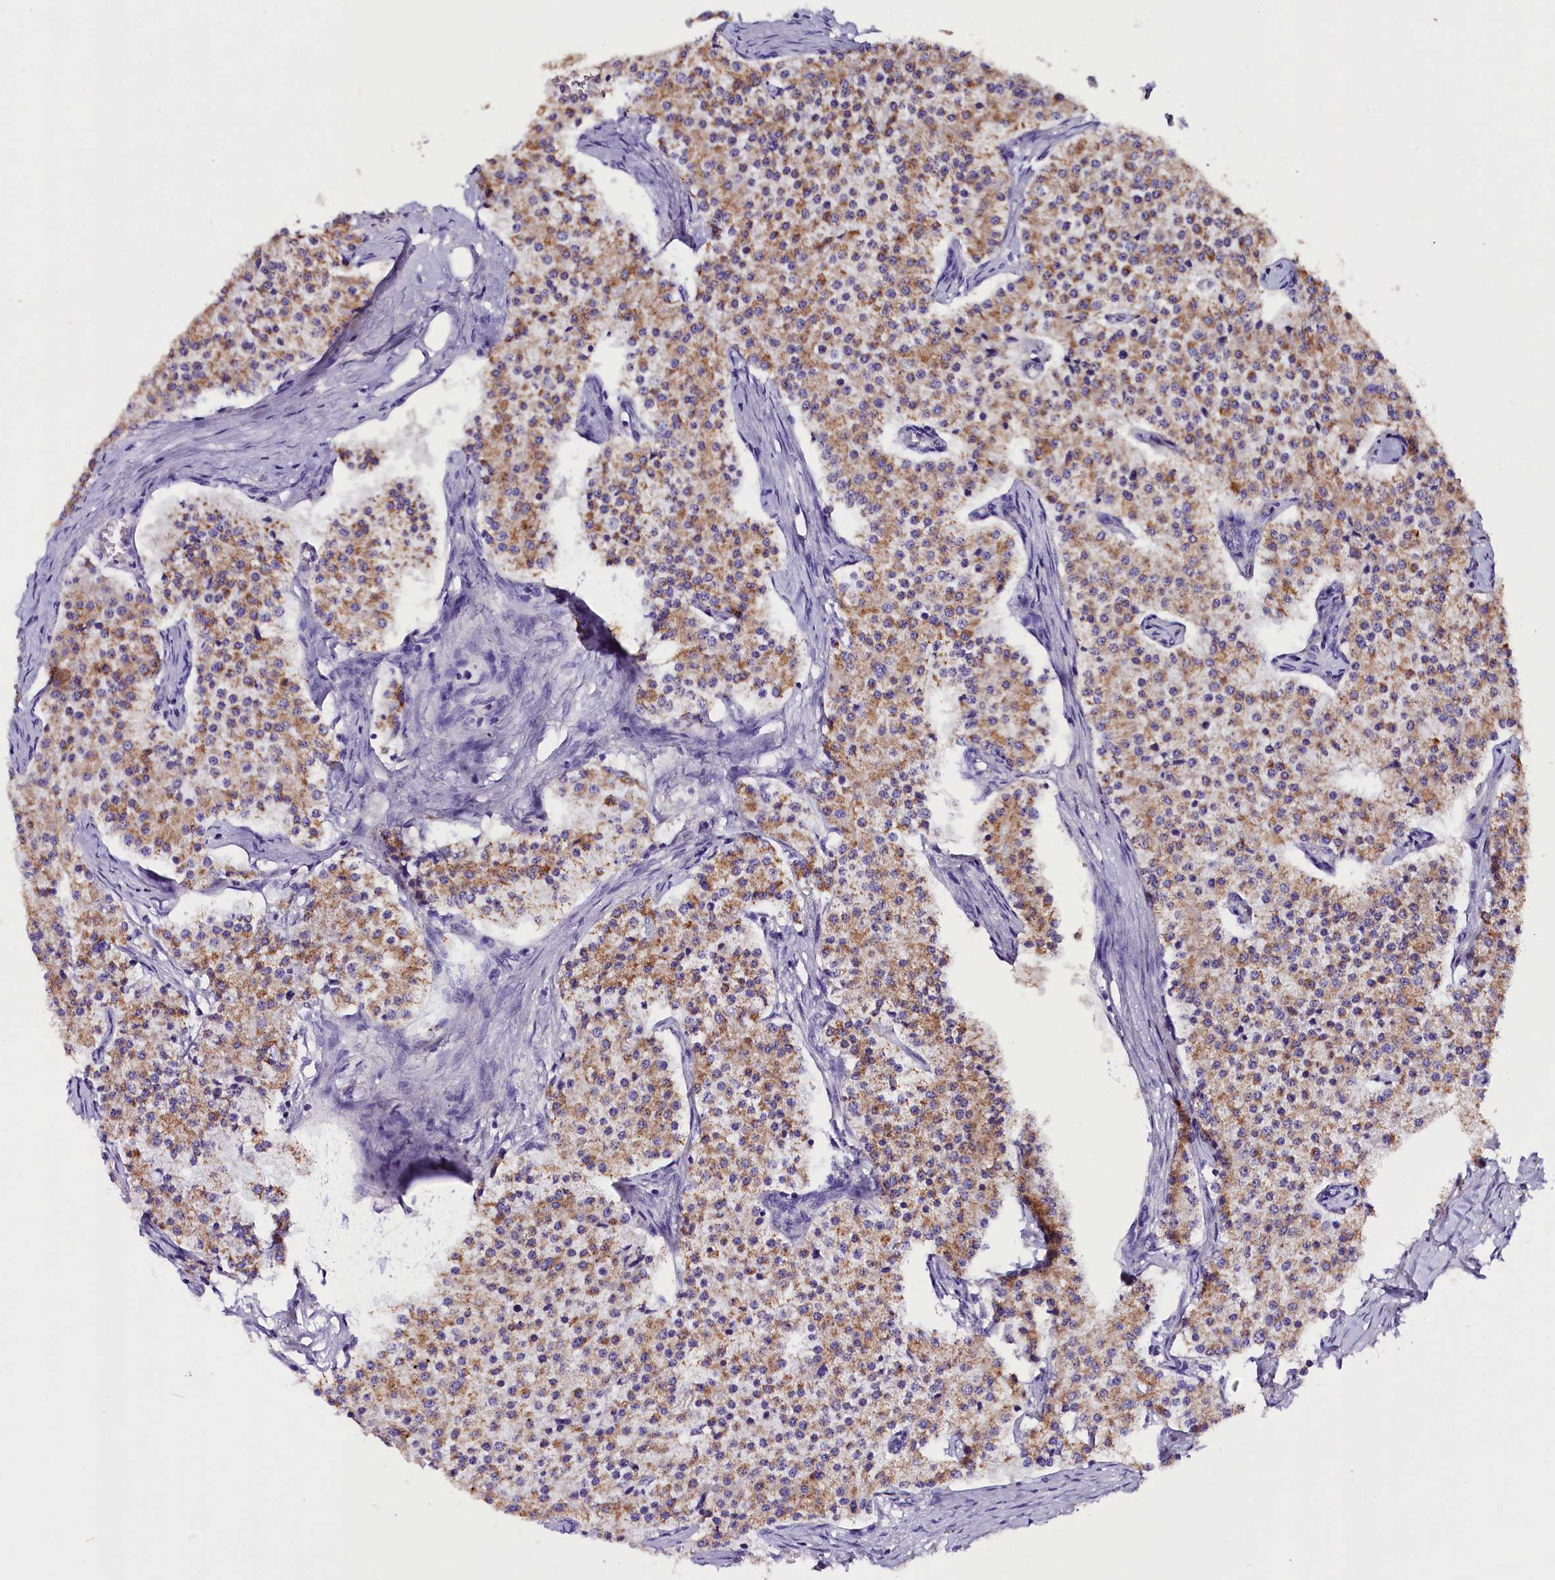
{"staining": {"intensity": "moderate", "quantity": ">75%", "location": "cytoplasmic/membranous"}, "tissue": "carcinoid", "cell_type": "Tumor cells", "image_type": "cancer", "snomed": [{"axis": "morphology", "description": "Carcinoid, malignant, NOS"}, {"axis": "topography", "description": "Colon"}], "caption": "Immunohistochemical staining of carcinoid reveals moderate cytoplasmic/membranous protein staining in about >75% of tumor cells. (DAB (3,3'-diaminobenzidine) IHC with brightfield microscopy, high magnification).", "gene": "SIX5", "patient": {"sex": "female", "age": 52}}